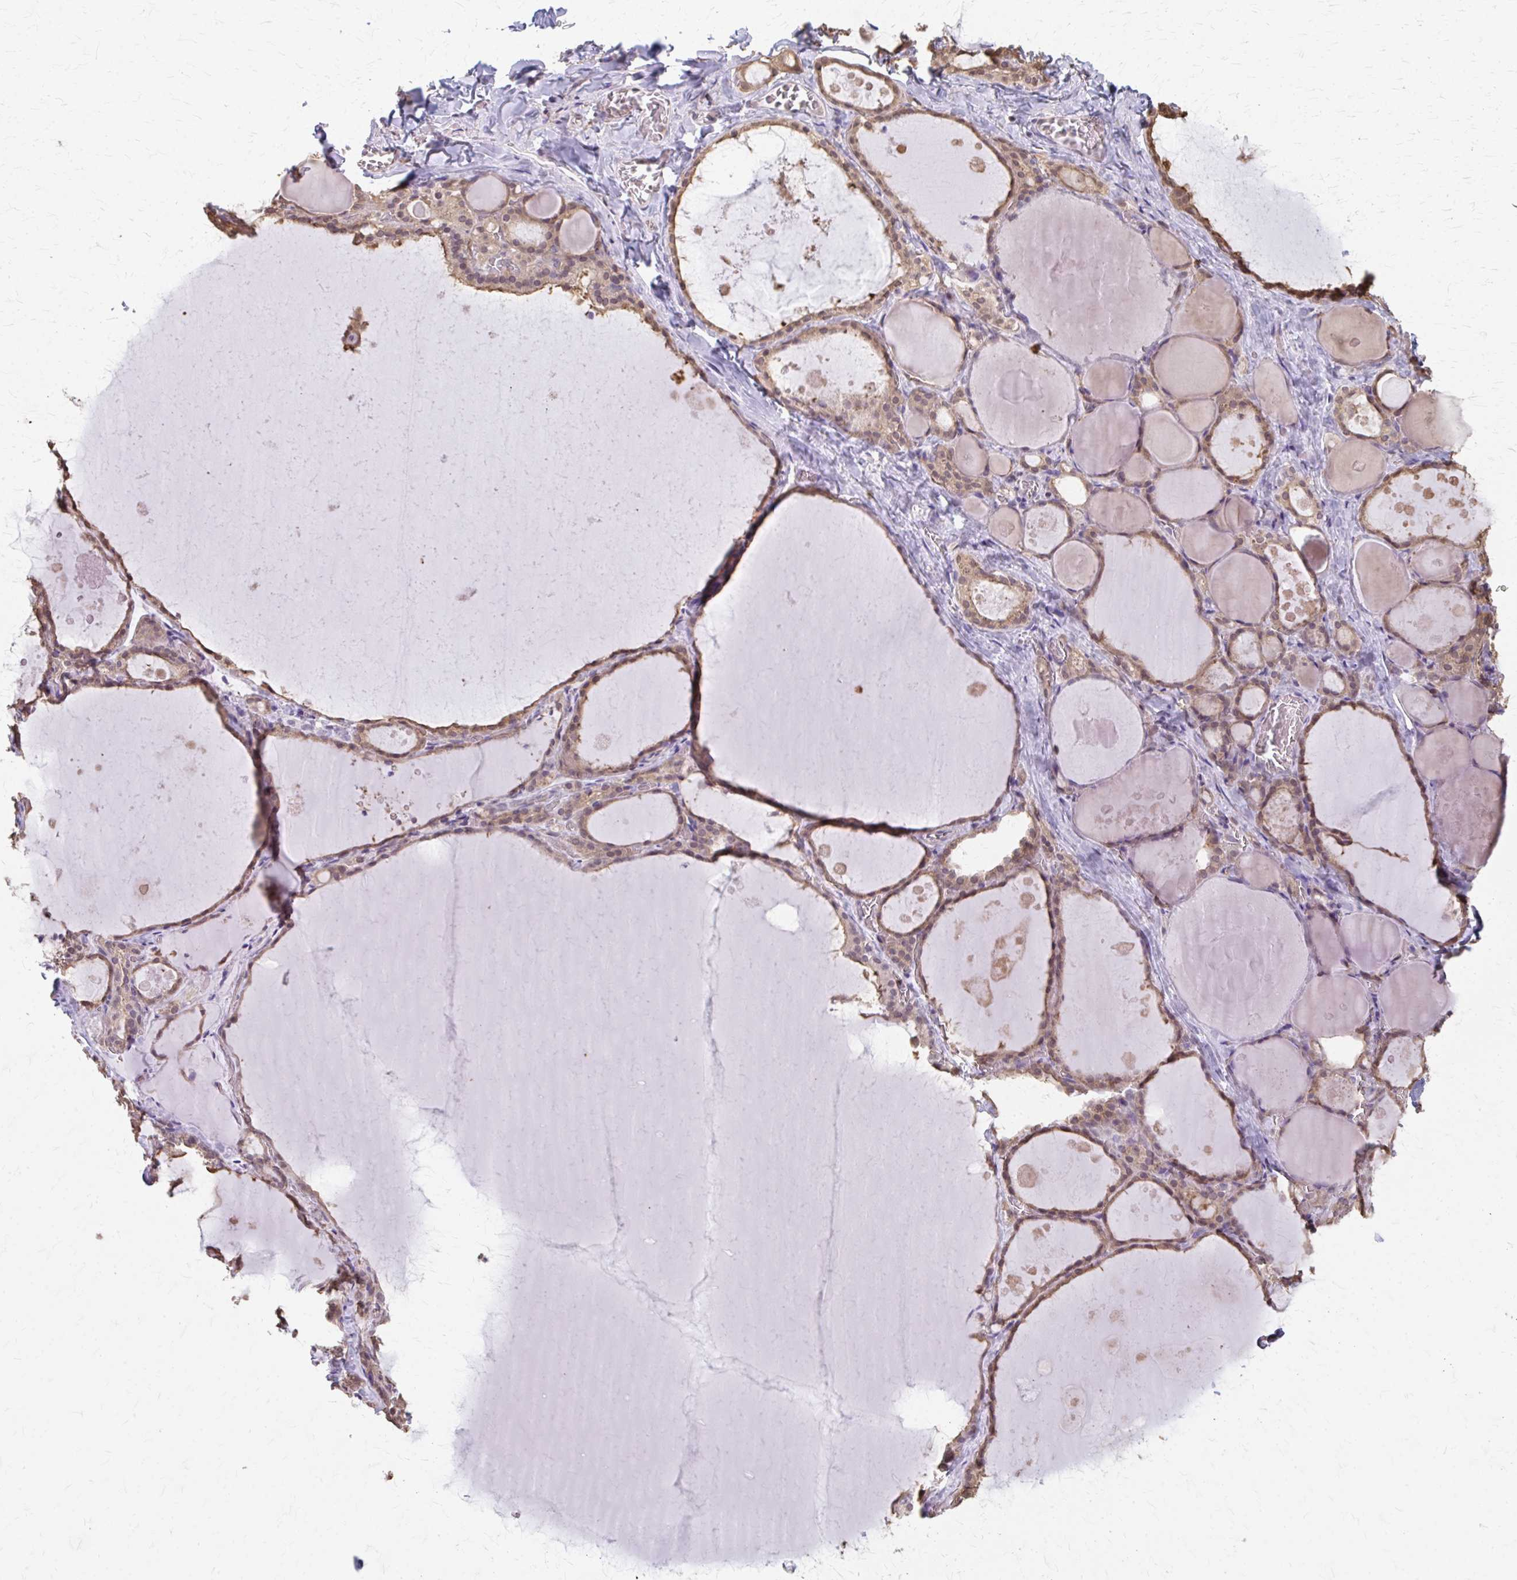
{"staining": {"intensity": "weak", "quantity": ">75%", "location": "cytoplasmic/membranous"}, "tissue": "thyroid gland", "cell_type": "Glandular cells", "image_type": "normal", "snomed": [{"axis": "morphology", "description": "Normal tissue, NOS"}, {"axis": "topography", "description": "Thyroid gland"}], "caption": "Glandular cells demonstrate low levels of weak cytoplasmic/membranous positivity in about >75% of cells in normal human thyroid gland. (Brightfield microscopy of DAB IHC at high magnification).", "gene": "RABGAP1L", "patient": {"sex": "male", "age": 56}}